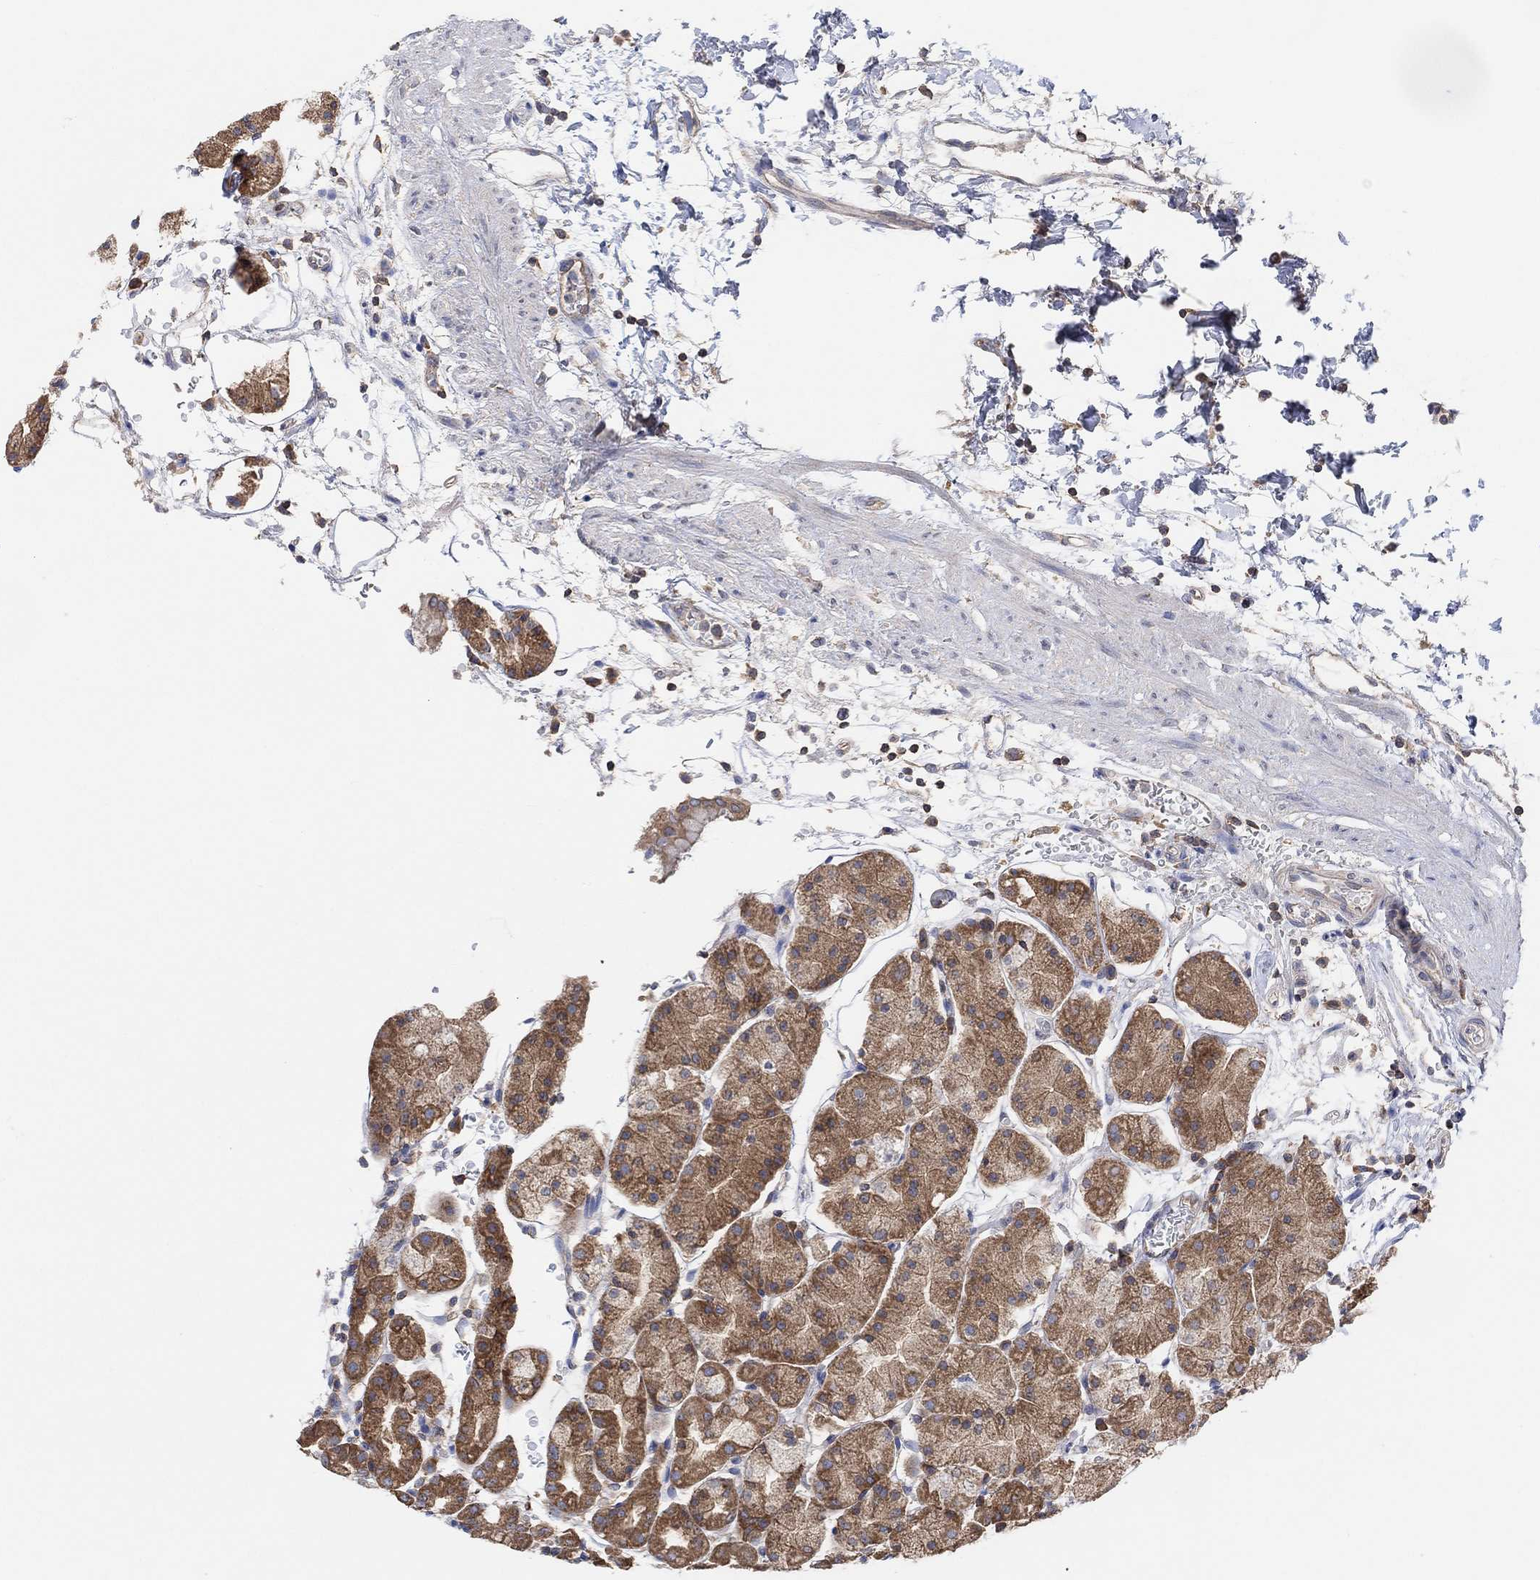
{"staining": {"intensity": "moderate", "quantity": "25%-75%", "location": "cytoplasmic/membranous"}, "tissue": "stomach", "cell_type": "Glandular cells", "image_type": "normal", "snomed": [{"axis": "morphology", "description": "Normal tissue, NOS"}, {"axis": "topography", "description": "Stomach"}], "caption": "IHC of benign human stomach exhibits medium levels of moderate cytoplasmic/membranous expression in about 25%-75% of glandular cells. (DAB IHC, brown staining for protein, blue staining for nuclei).", "gene": "BLOC1S3", "patient": {"sex": "male", "age": 54}}